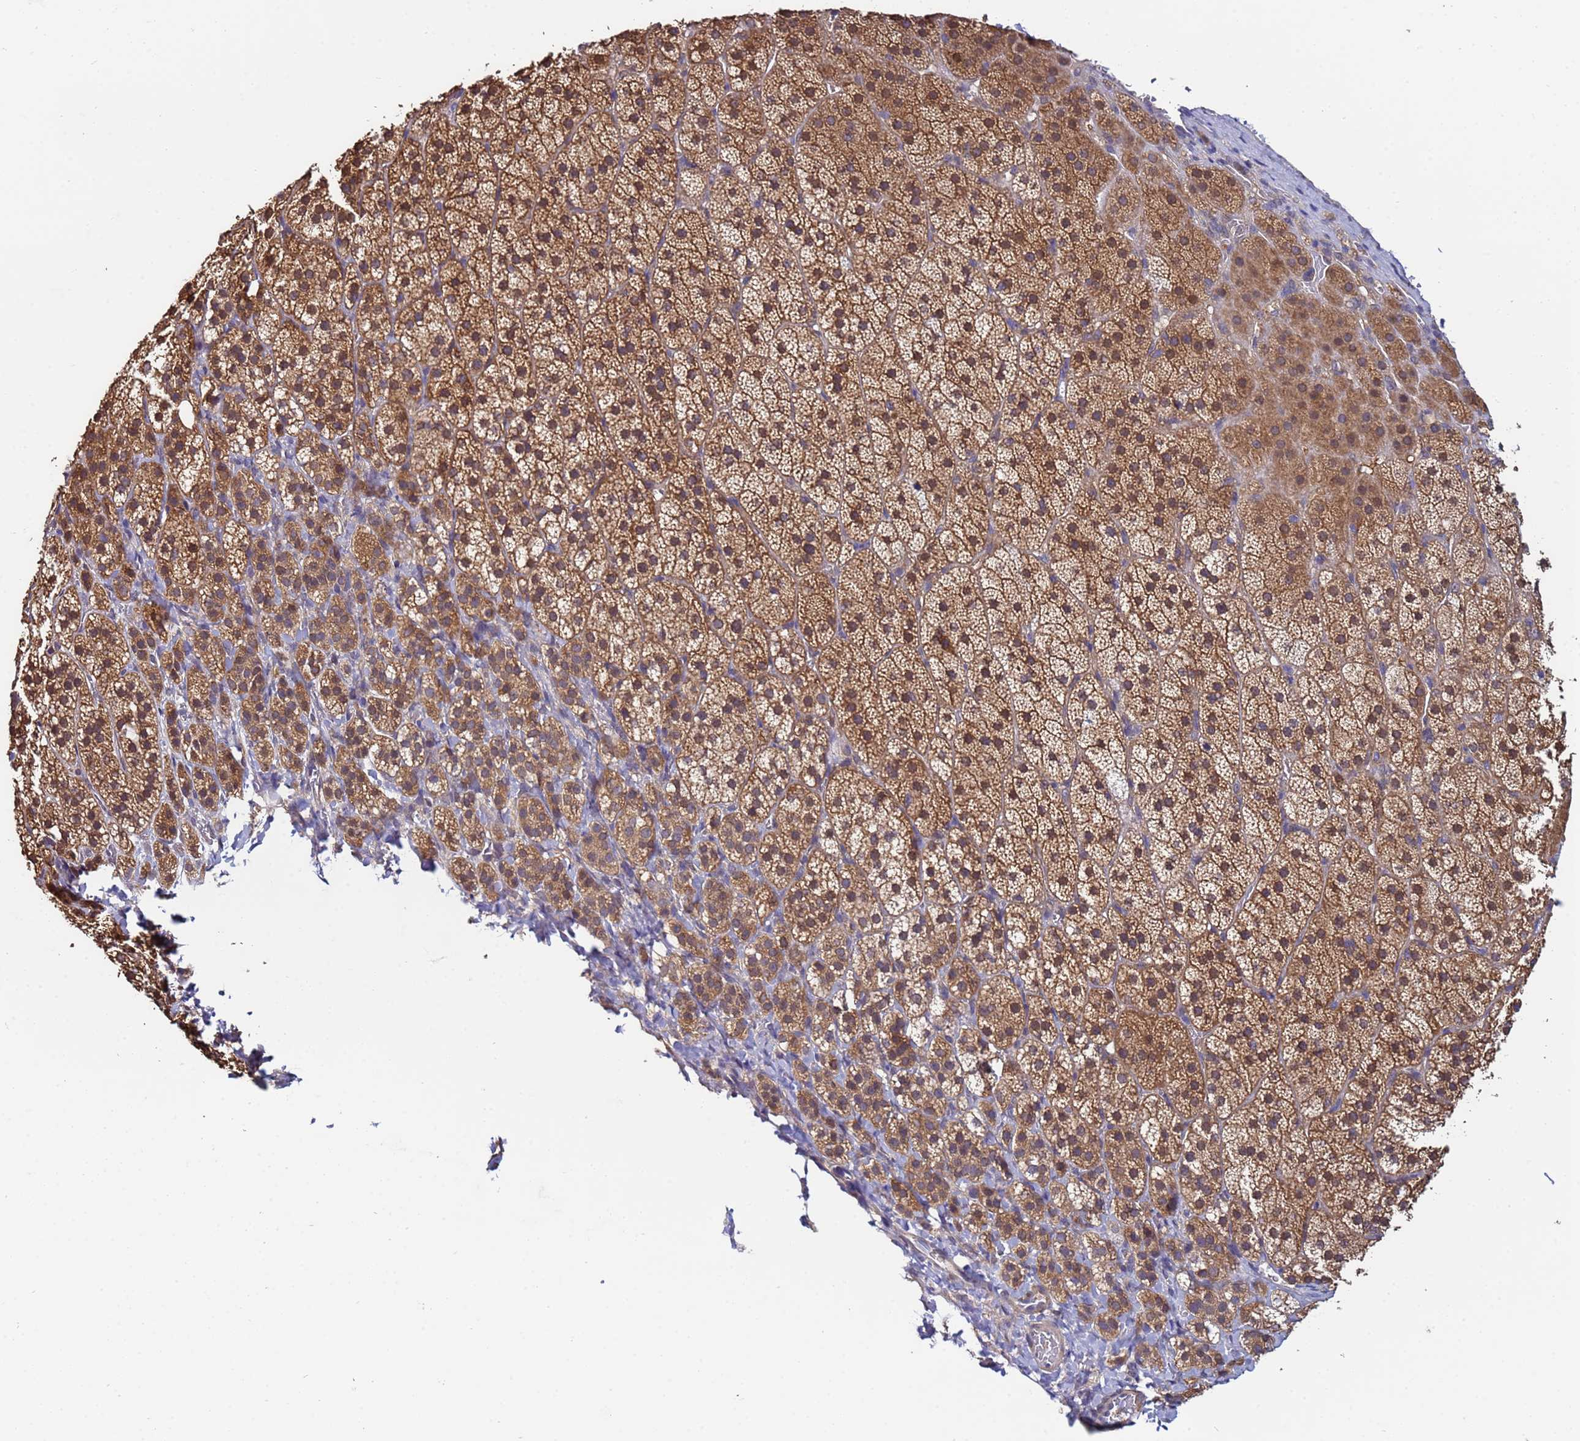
{"staining": {"intensity": "moderate", "quantity": ">75%", "location": "cytoplasmic/membranous,nuclear"}, "tissue": "adrenal gland", "cell_type": "Glandular cells", "image_type": "normal", "snomed": [{"axis": "morphology", "description": "Normal tissue, NOS"}, {"axis": "topography", "description": "Adrenal gland"}], "caption": "Immunohistochemistry micrograph of unremarkable human adrenal gland stained for a protein (brown), which exhibits medium levels of moderate cytoplasmic/membranous,nuclear staining in about >75% of glandular cells.", "gene": "NAXE", "patient": {"sex": "female", "age": 44}}